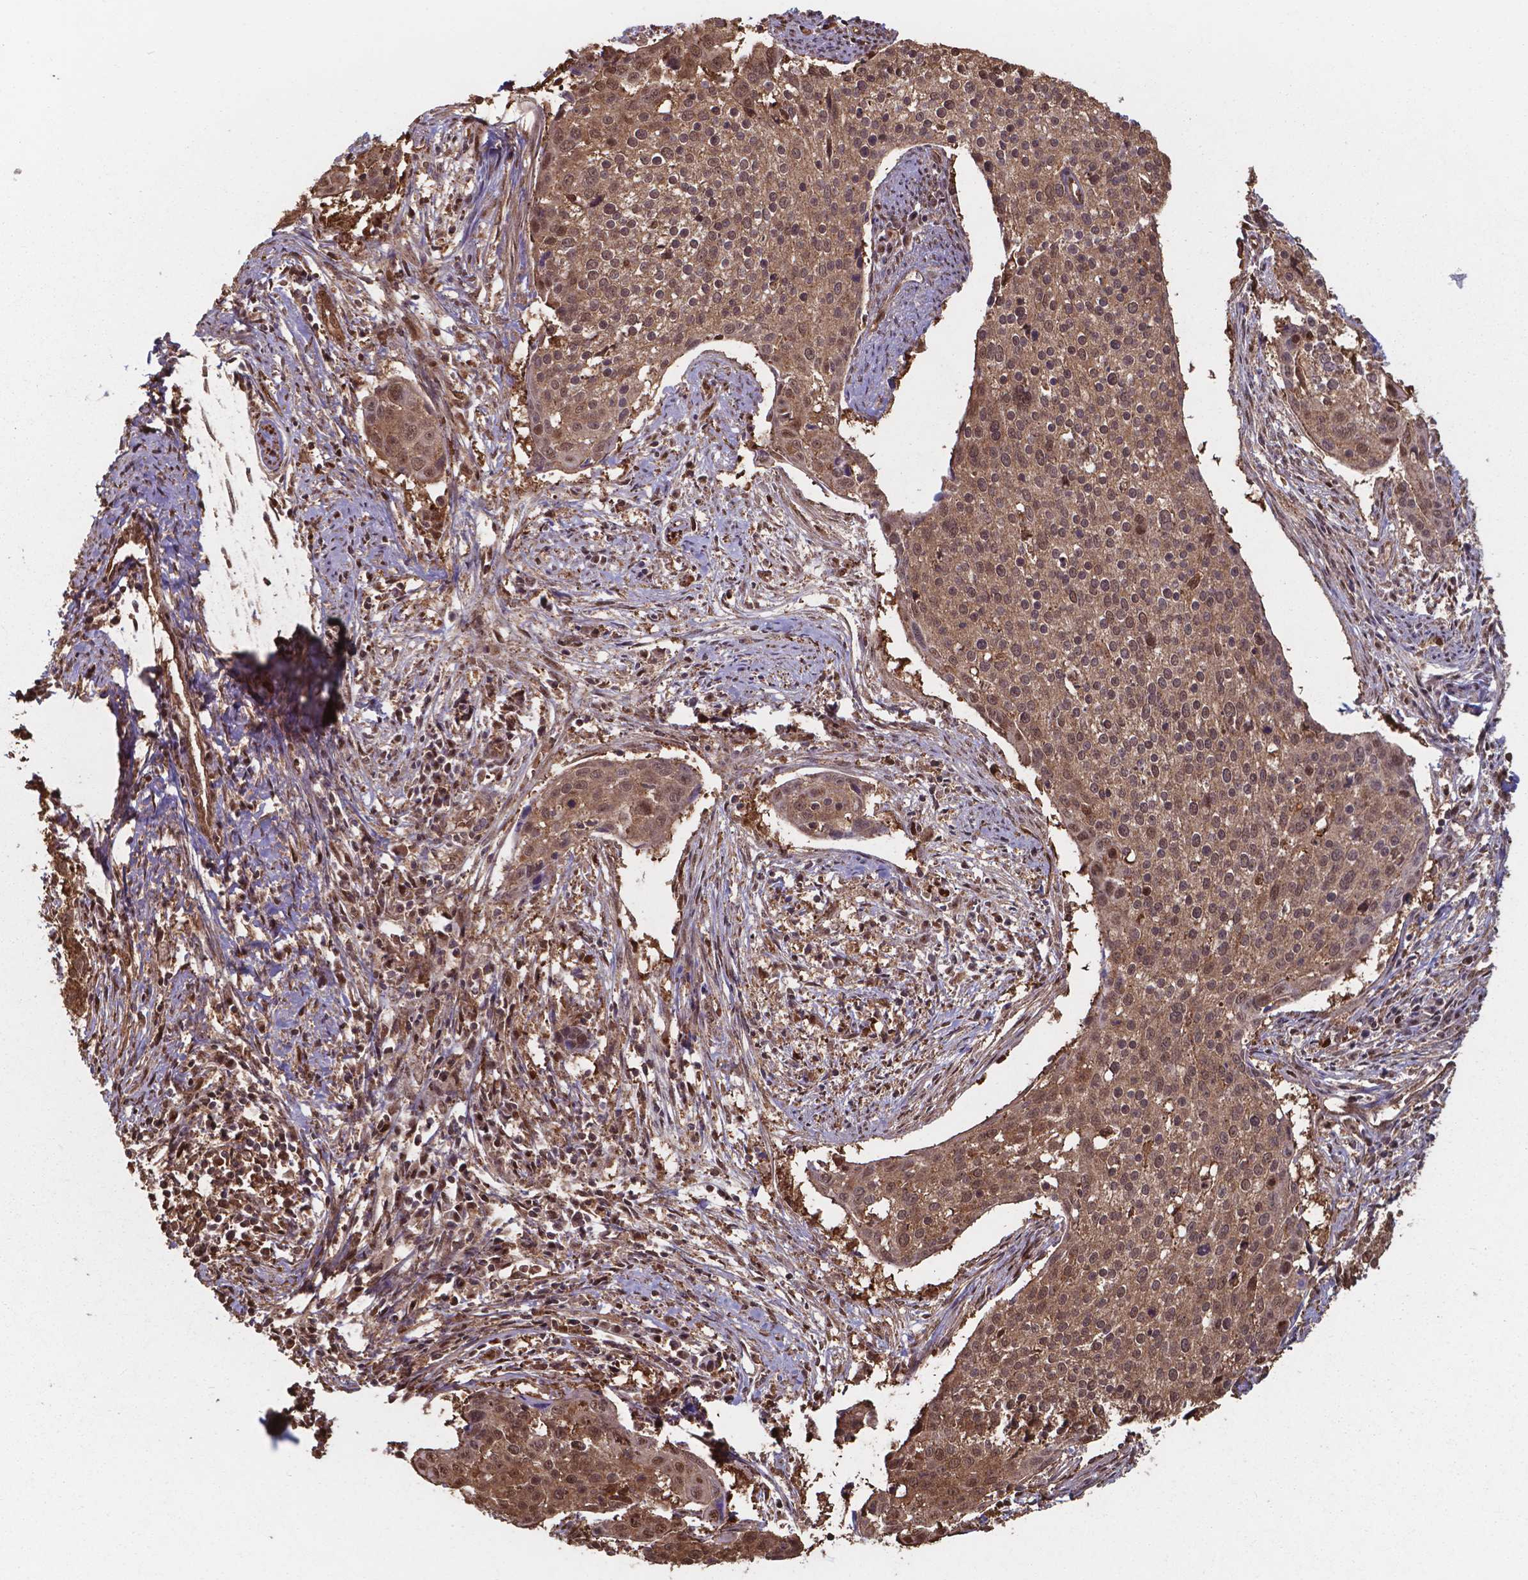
{"staining": {"intensity": "moderate", "quantity": ">75%", "location": "cytoplasmic/membranous,nuclear"}, "tissue": "cervical cancer", "cell_type": "Tumor cells", "image_type": "cancer", "snomed": [{"axis": "morphology", "description": "Squamous cell carcinoma, NOS"}, {"axis": "topography", "description": "Cervix"}], "caption": "A brown stain labels moderate cytoplasmic/membranous and nuclear staining of a protein in cervical squamous cell carcinoma tumor cells. The protein of interest is stained brown, and the nuclei are stained in blue (DAB IHC with brightfield microscopy, high magnification).", "gene": "CHP2", "patient": {"sex": "female", "age": 39}}